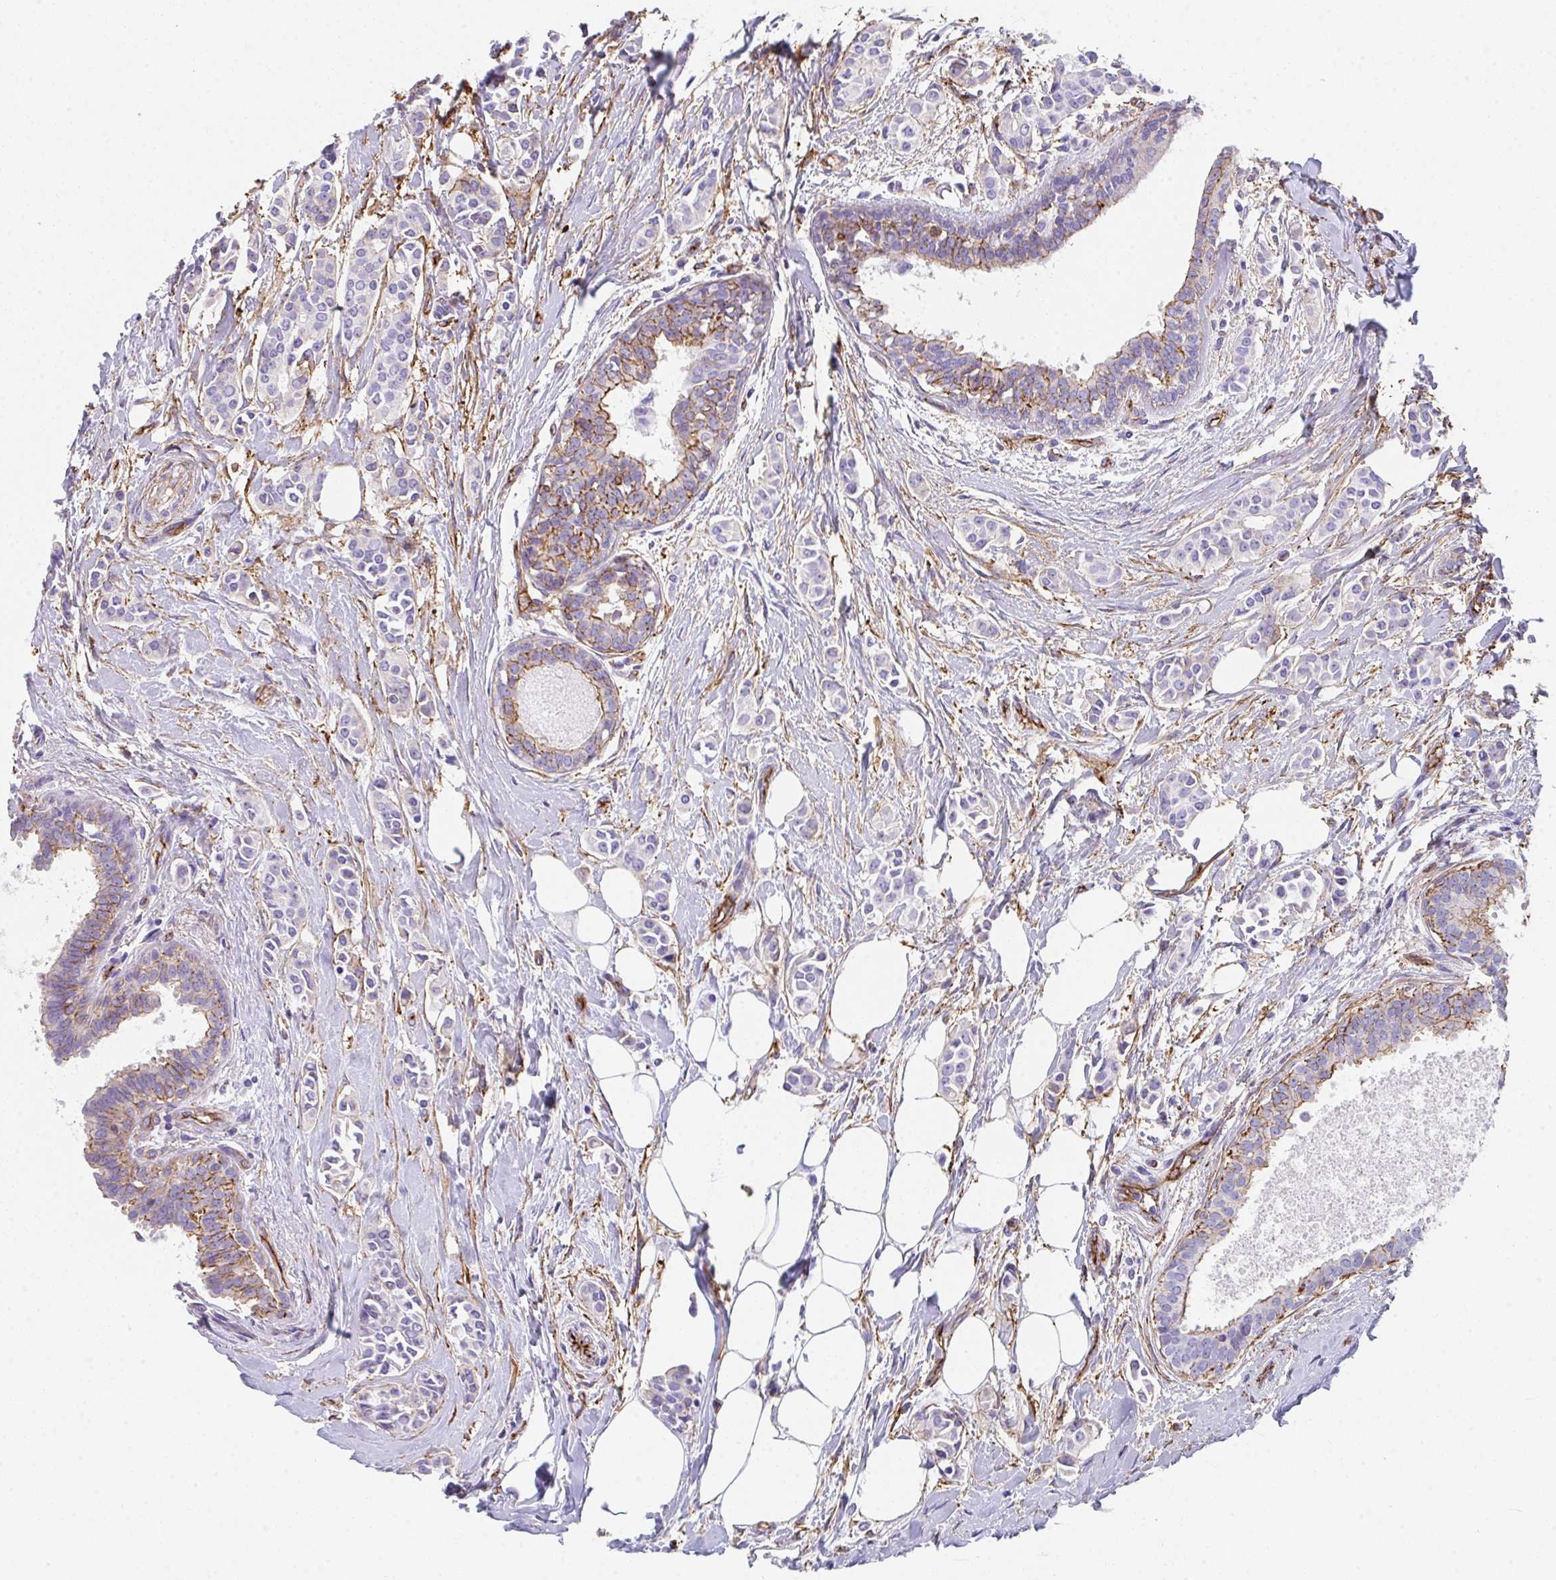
{"staining": {"intensity": "negative", "quantity": "none", "location": "none"}, "tissue": "breast cancer", "cell_type": "Tumor cells", "image_type": "cancer", "snomed": [{"axis": "morphology", "description": "Duct carcinoma"}, {"axis": "topography", "description": "Breast"}], "caption": "An immunohistochemistry (IHC) image of breast cancer is shown. There is no staining in tumor cells of breast cancer.", "gene": "DBN1", "patient": {"sex": "female", "age": 64}}